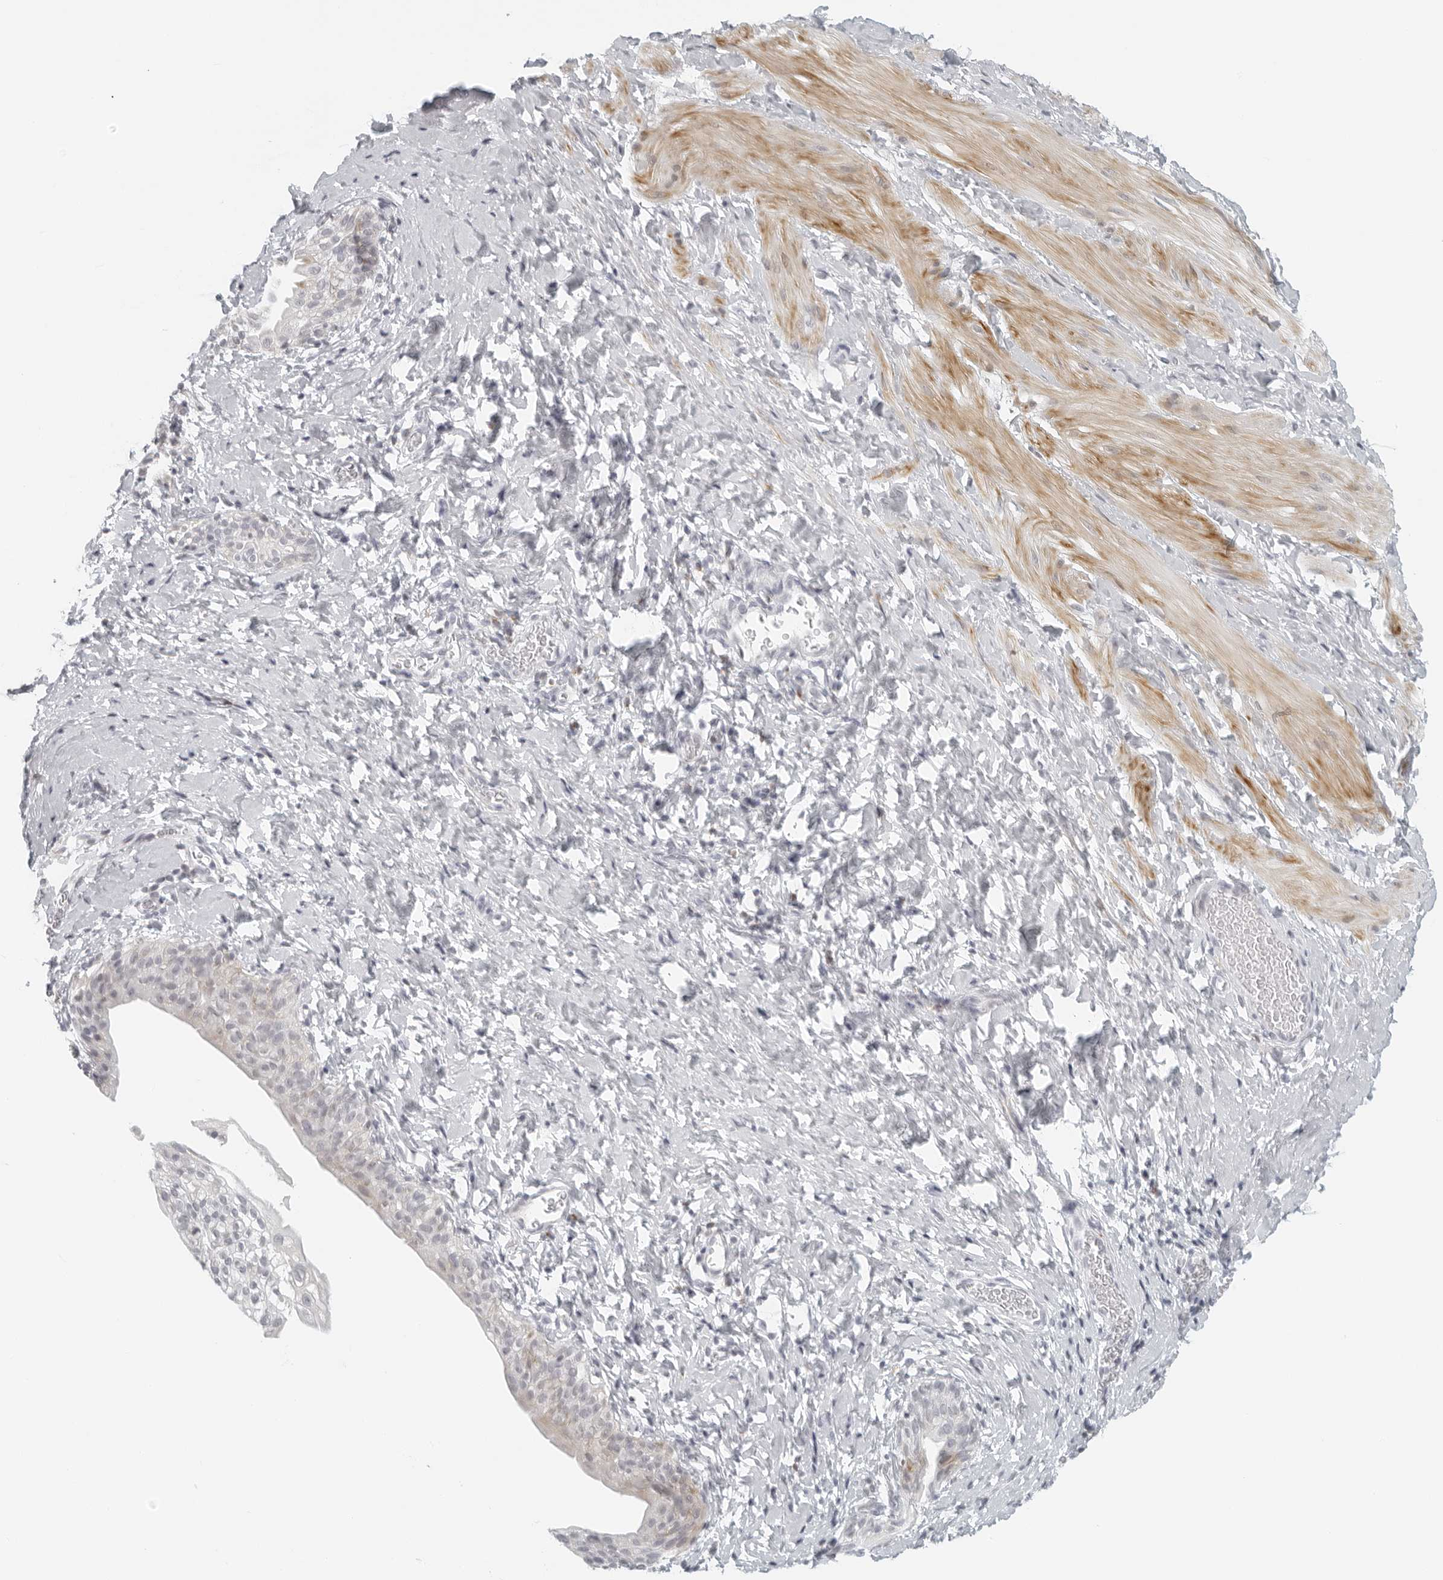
{"staining": {"intensity": "moderate", "quantity": "25%-75%", "location": "cytoplasmic/membranous"}, "tissue": "smooth muscle", "cell_type": "Smooth muscle cells", "image_type": "normal", "snomed": [{"axis": "morphology", "description": "Normal tissue, NOS"}, {"axis": "topography", "description": "Smooth muscle"}], "caption": "Smooth muscle was stained to show a protein in brown. There is medium levels of moderate cytoplasmic/membranous staining in about 25%-75% of smooth muscle cells.", "gene": "RPS6KC1", "patient": {"sex": "male", "age": 16}}